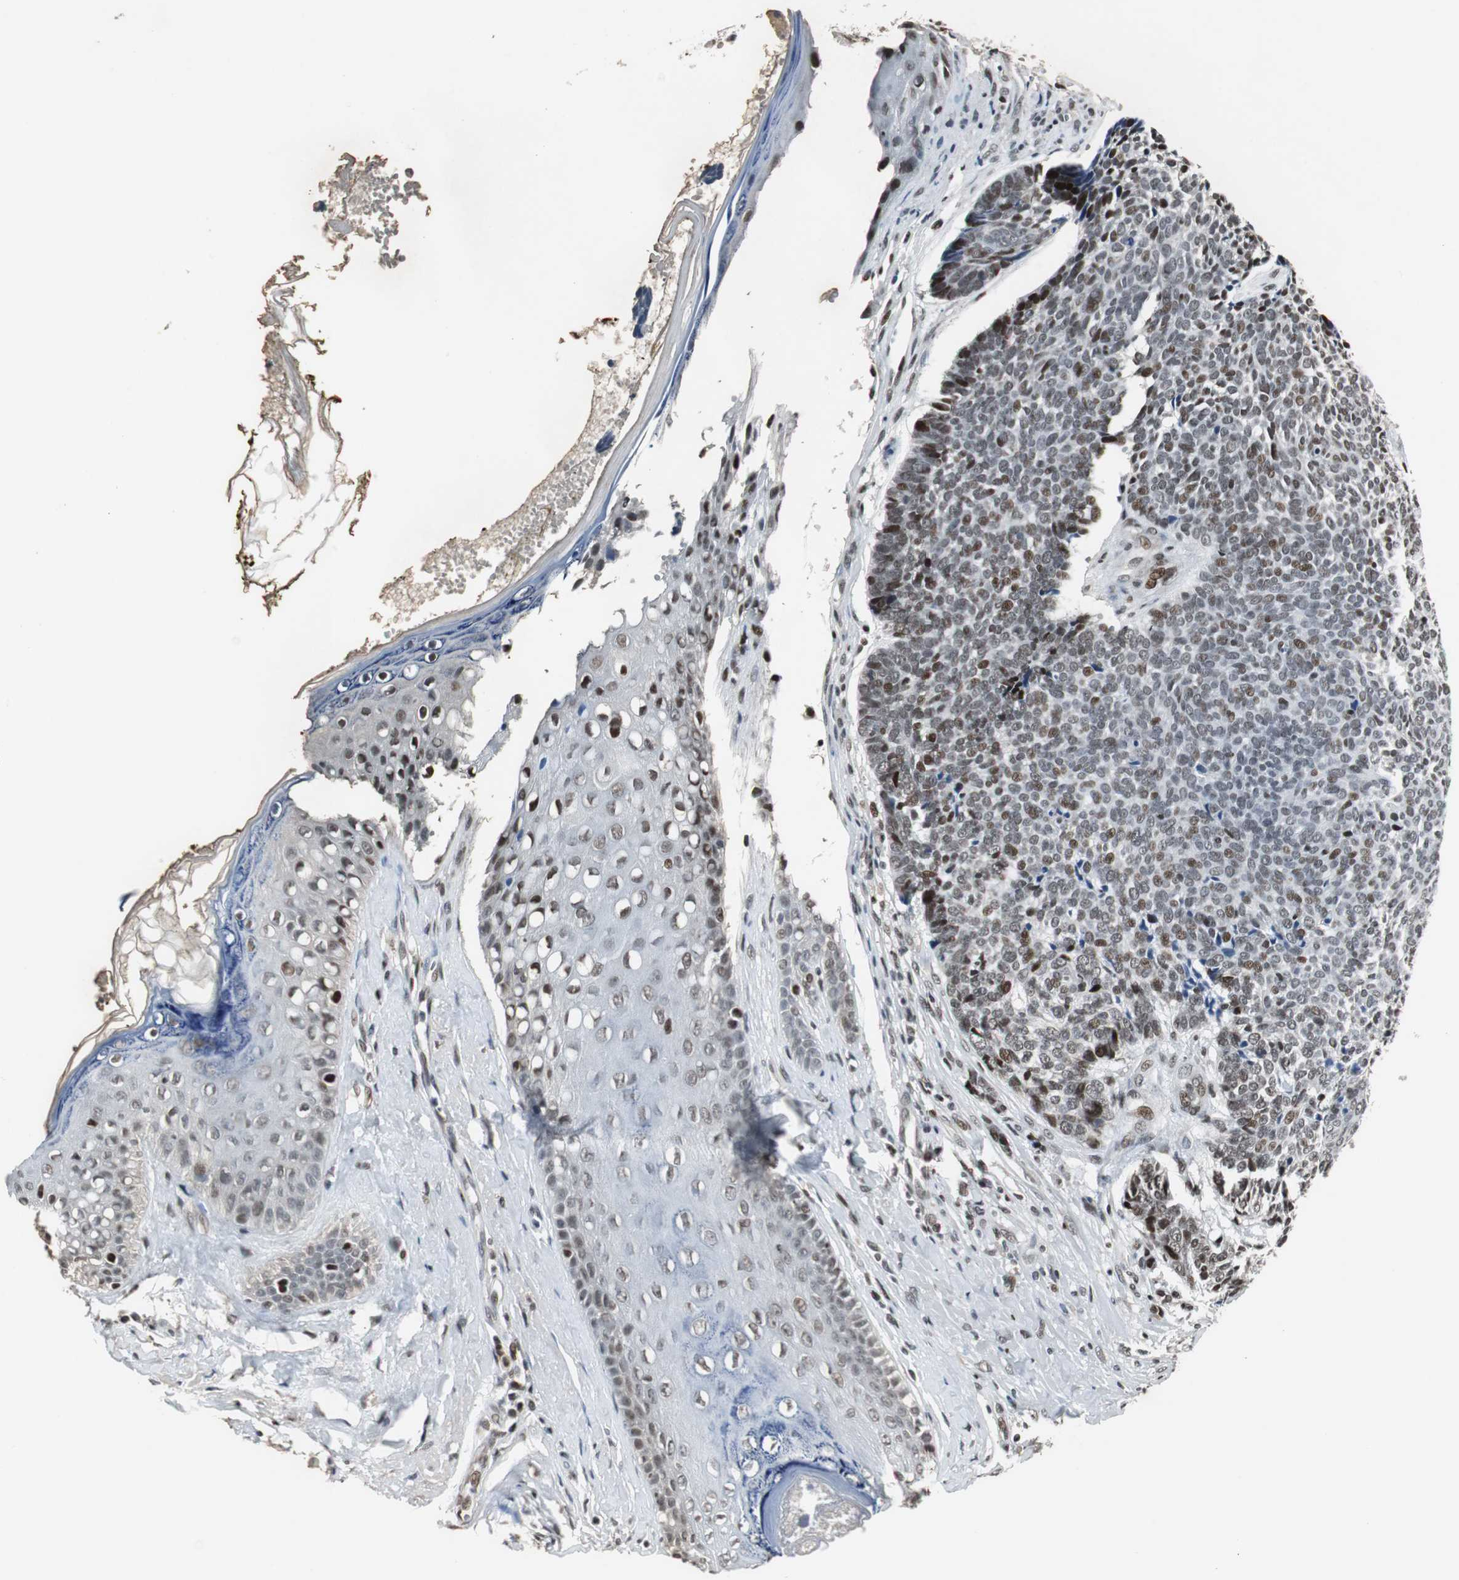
{"staining": {"intensity": "moderate", "quantity": ">75%", "location": "nuclear"}, "tissue": "skin cancer", "cell_type": "Tumor cells", "image_type": "cancer", "snomed": [{"axis": "morphology", "description": "Basal cell carcinoma"}, {"axis": "topography", "description": "Skin"}], "caption": "Moderate nuclear expression for a protein is seen in approximately >75% of tumor cells of skin cancer using immunohistochemistry.", "gene": "TAF5", "patient": {"sex": "male", "age": 84}}